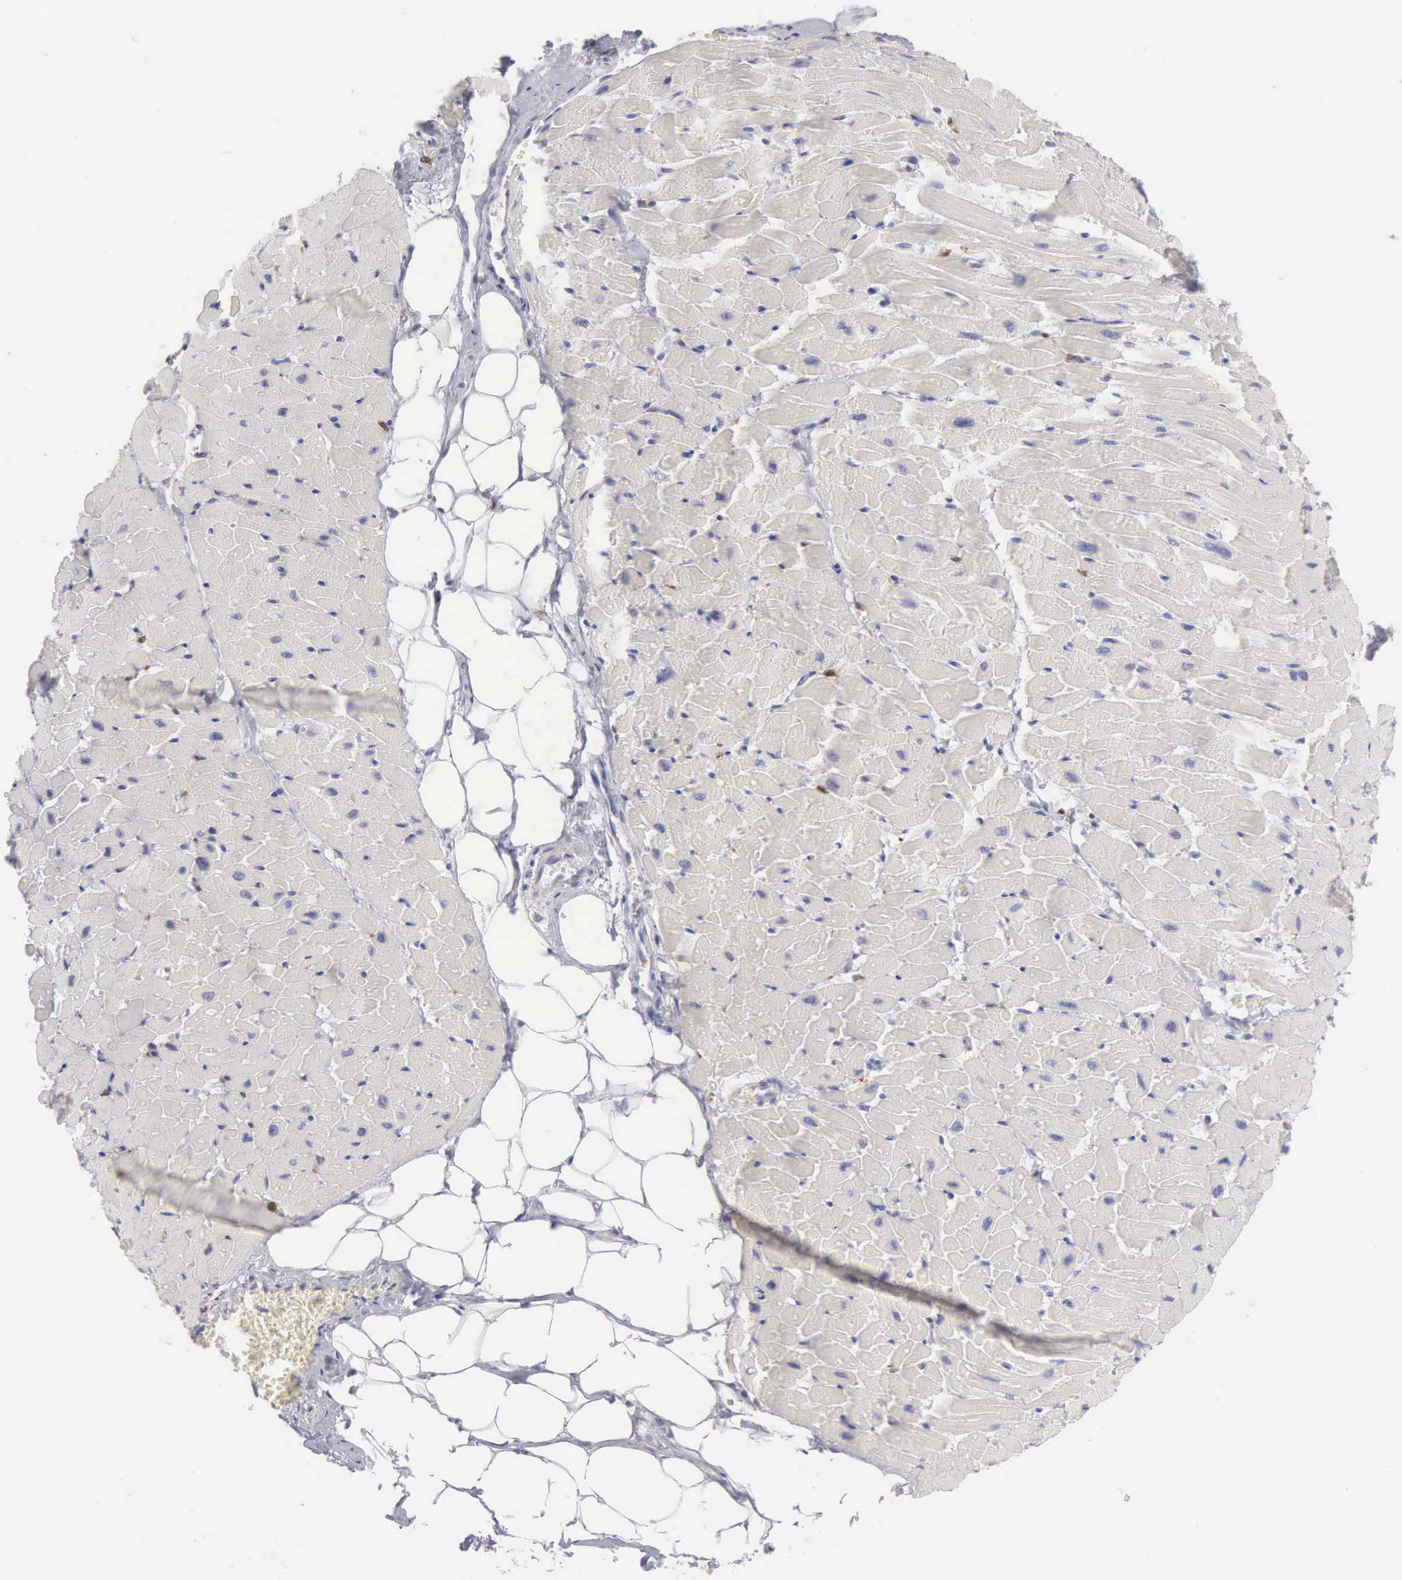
{"staining": {"intensity": "negative", "quantity": "none", "location": "none"}, "tissue": "heart muscle", "cell_type": "Cardiomyocytes", "image_type": "normal", "snomed": [{"axis": "morphology", "description": "Normal tissue, NOS"}, {"axis": "topography", "description": "Heart"}], "caption": "DAB immunohistochemical staining of unremarkable heart muscle displays no significant staining in cardiomyocytes.", "gene": "ENSG00000285304", "patient": {"sex": "female", "age": 19}}